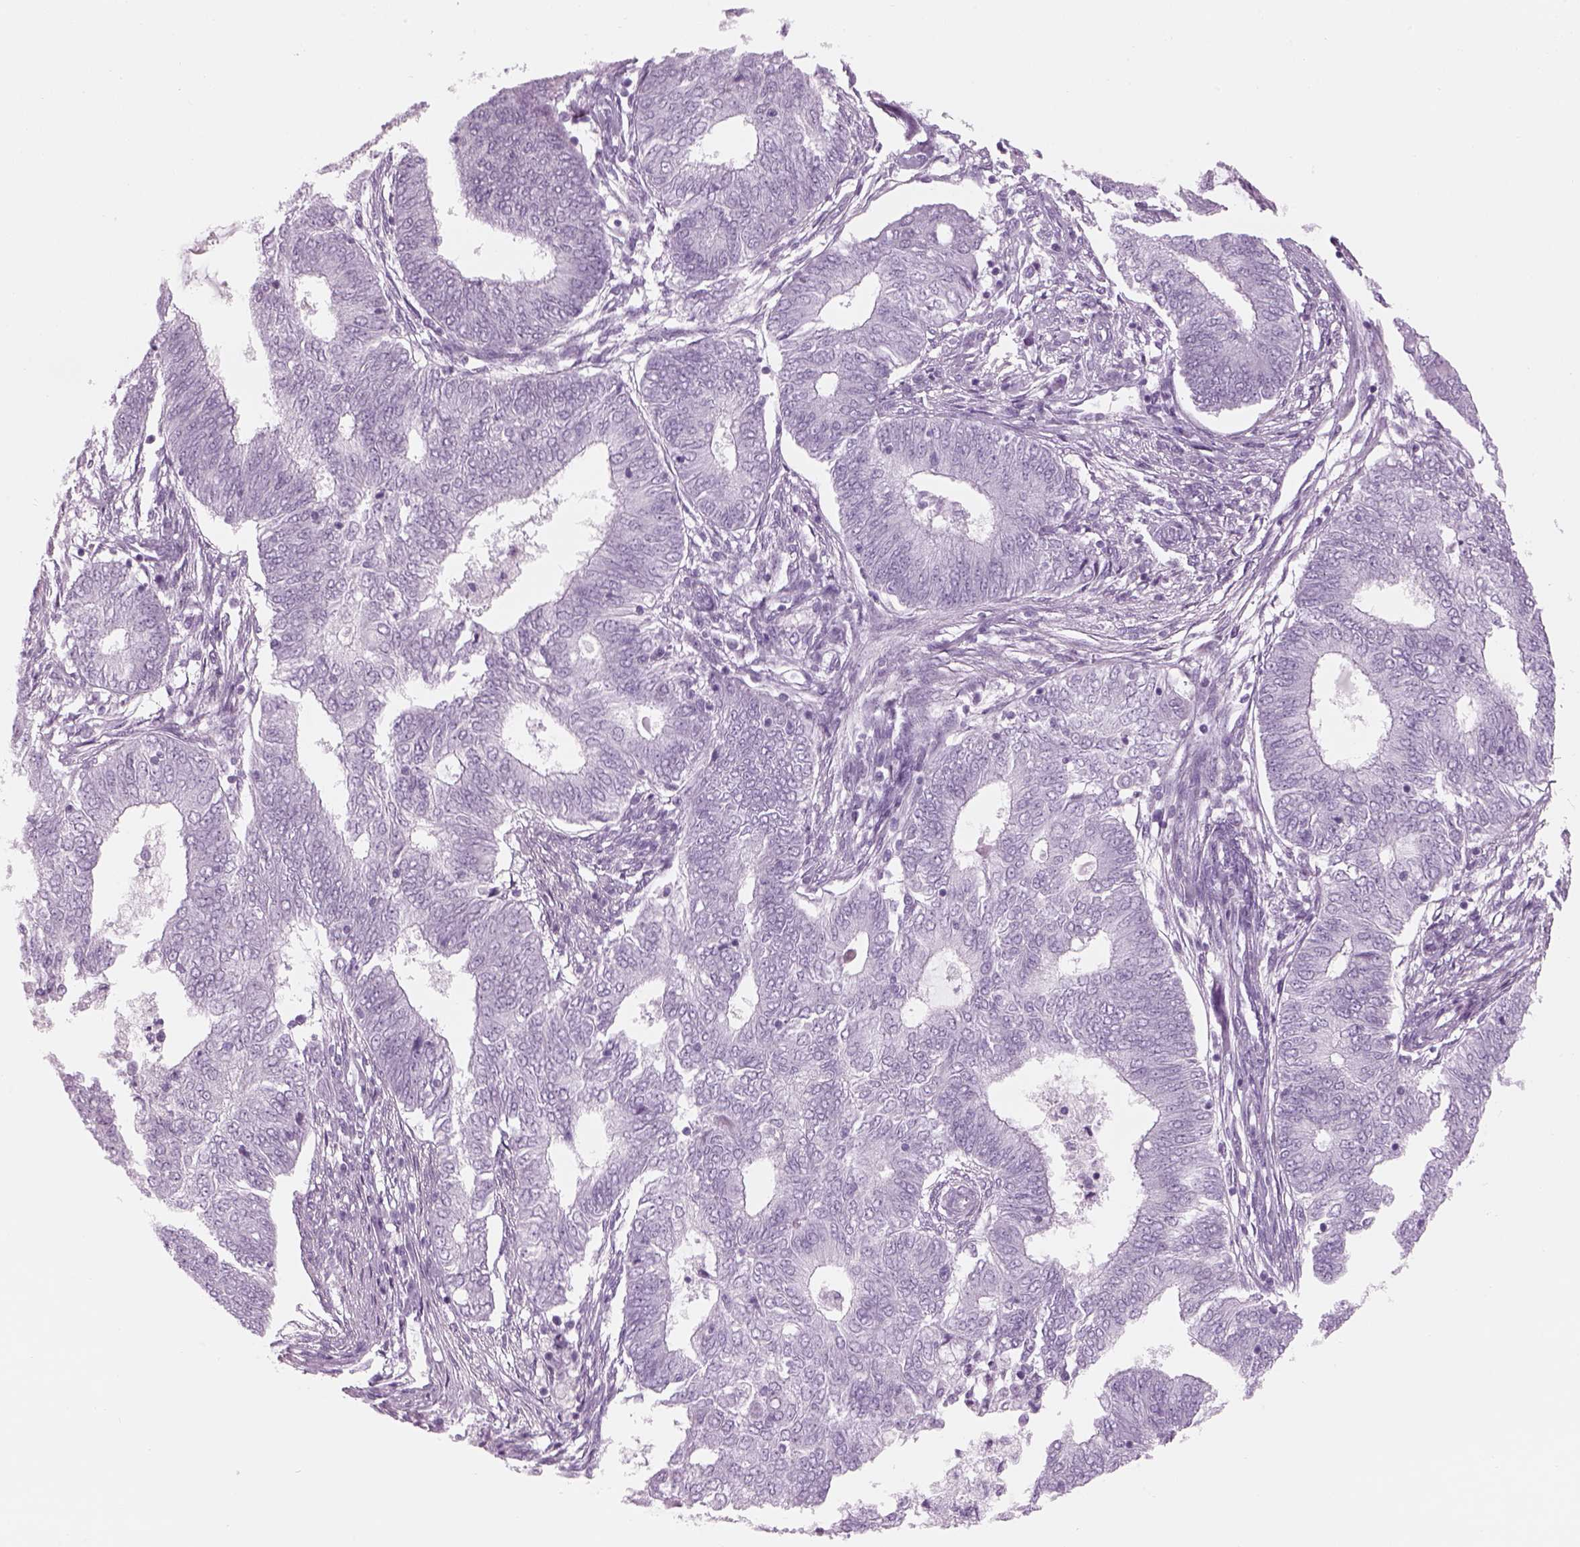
{"staining": {"intensity": "negative", "quantity": "none", "location": "none"}, "tissue": "endometrial cancer", "cell_type": "Tumor cells", "image_type": "cancer", "snomed": [{"axis": "morphology", "description": "Adenocarcinoma, NOS"}, {"axis": "topography", "description": "Endometrium"}], "caption": "Immunohistochemical staining of human adenocarcinoma (endometrial) demonstrates no significant expression in tumor cells.", "gene": "PABPC1L2B", "patient": {"sex": "female", "age": 62}}